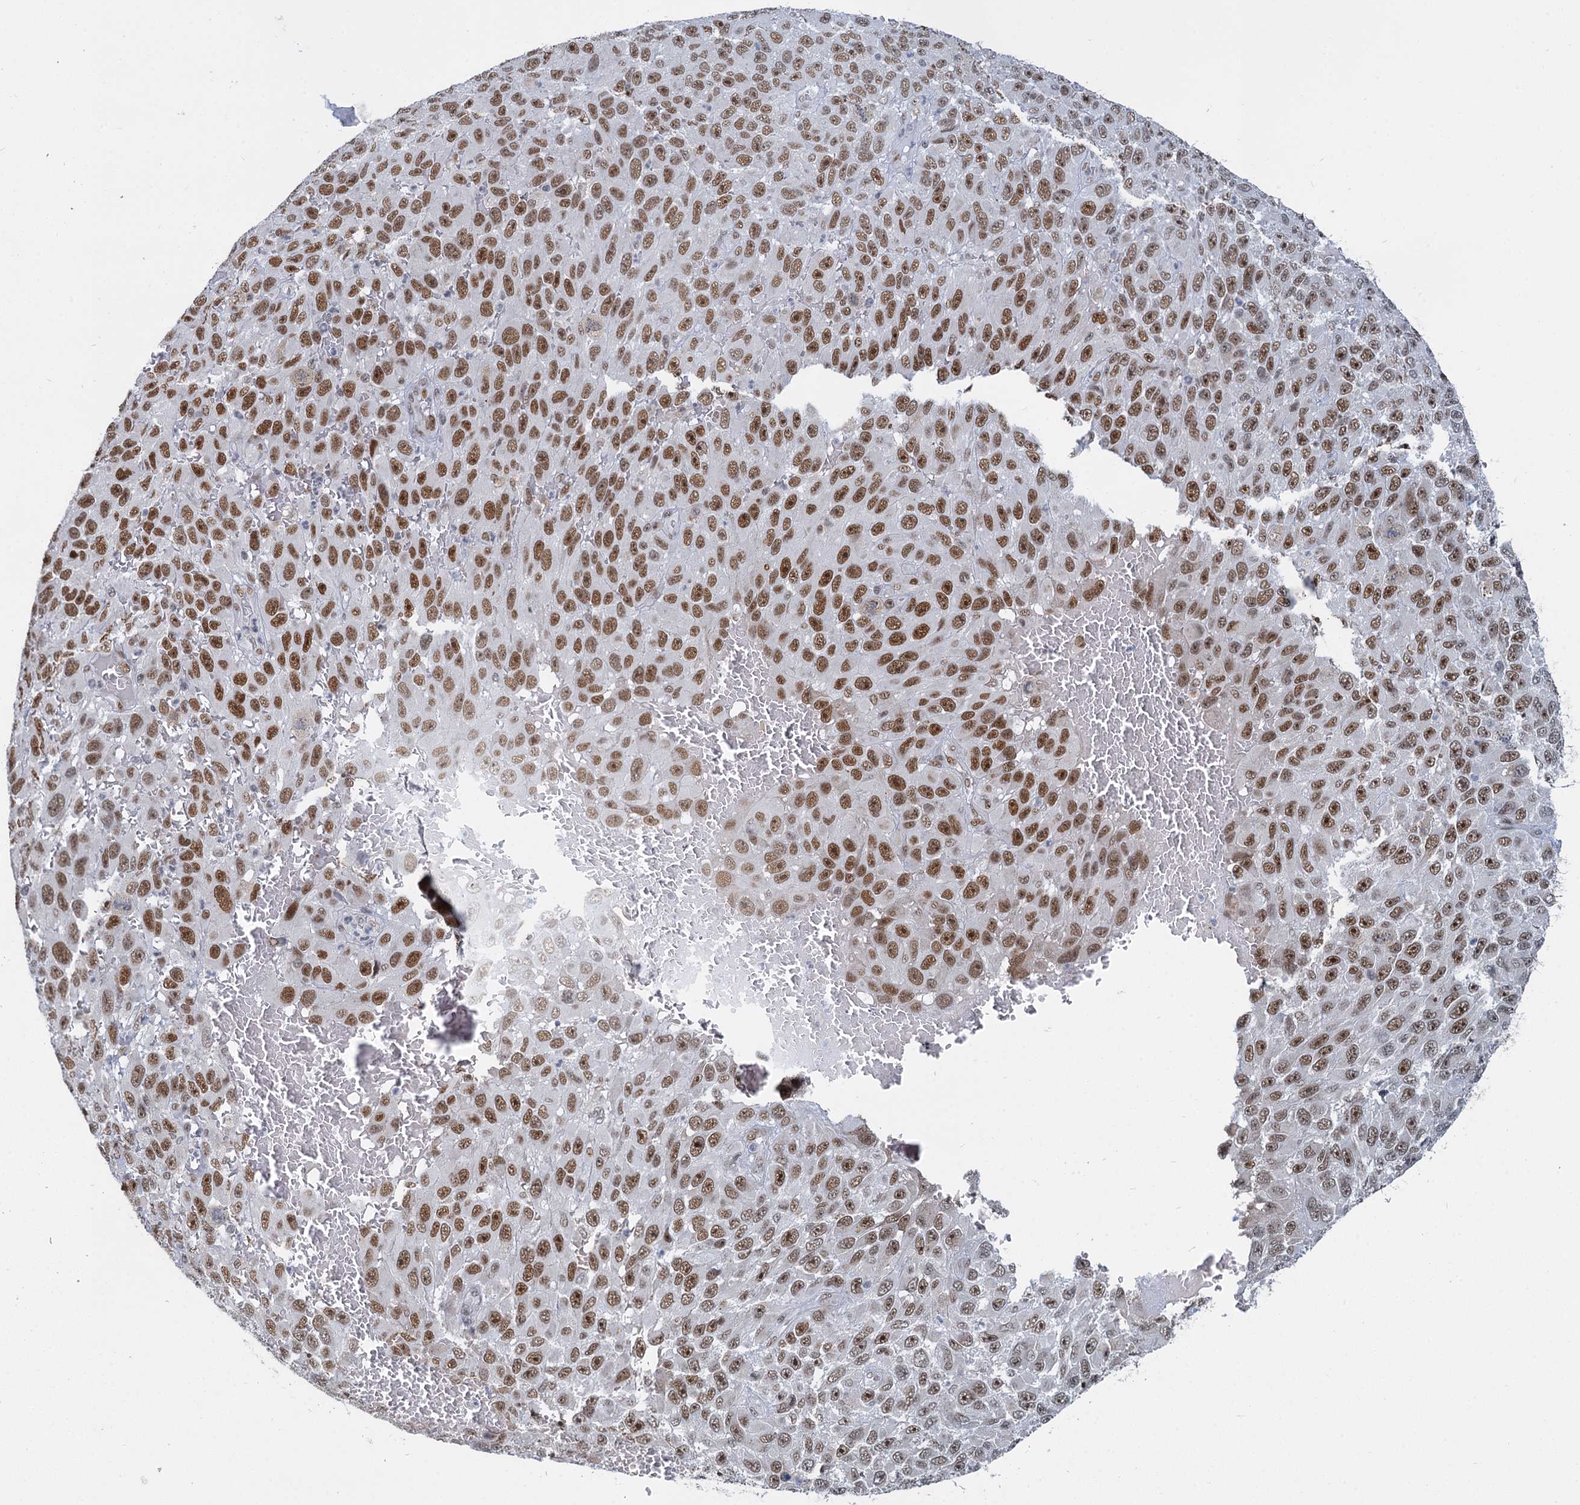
{"staining": {"intensity": "moderate", "quantity": ">75%", "location": "nuclear"}, "tissue": "melanoma", "cell_type": "Tumor cells", "image_type": "cancer", "snomed": [{"axis": "morphology", "description": "Normal tissue, NOS"}, {"axis": "morphology", "description": "Malignant melanoma, NOS"}, {"axis": "topography", "description": "Skin"}], "caption": "An image of human melanoma stained for a protein reveals moderate nuclear brown staining in tumor cells.", "gene": "RPRD1A", "patient": {"sex": "female", "age": 96}}